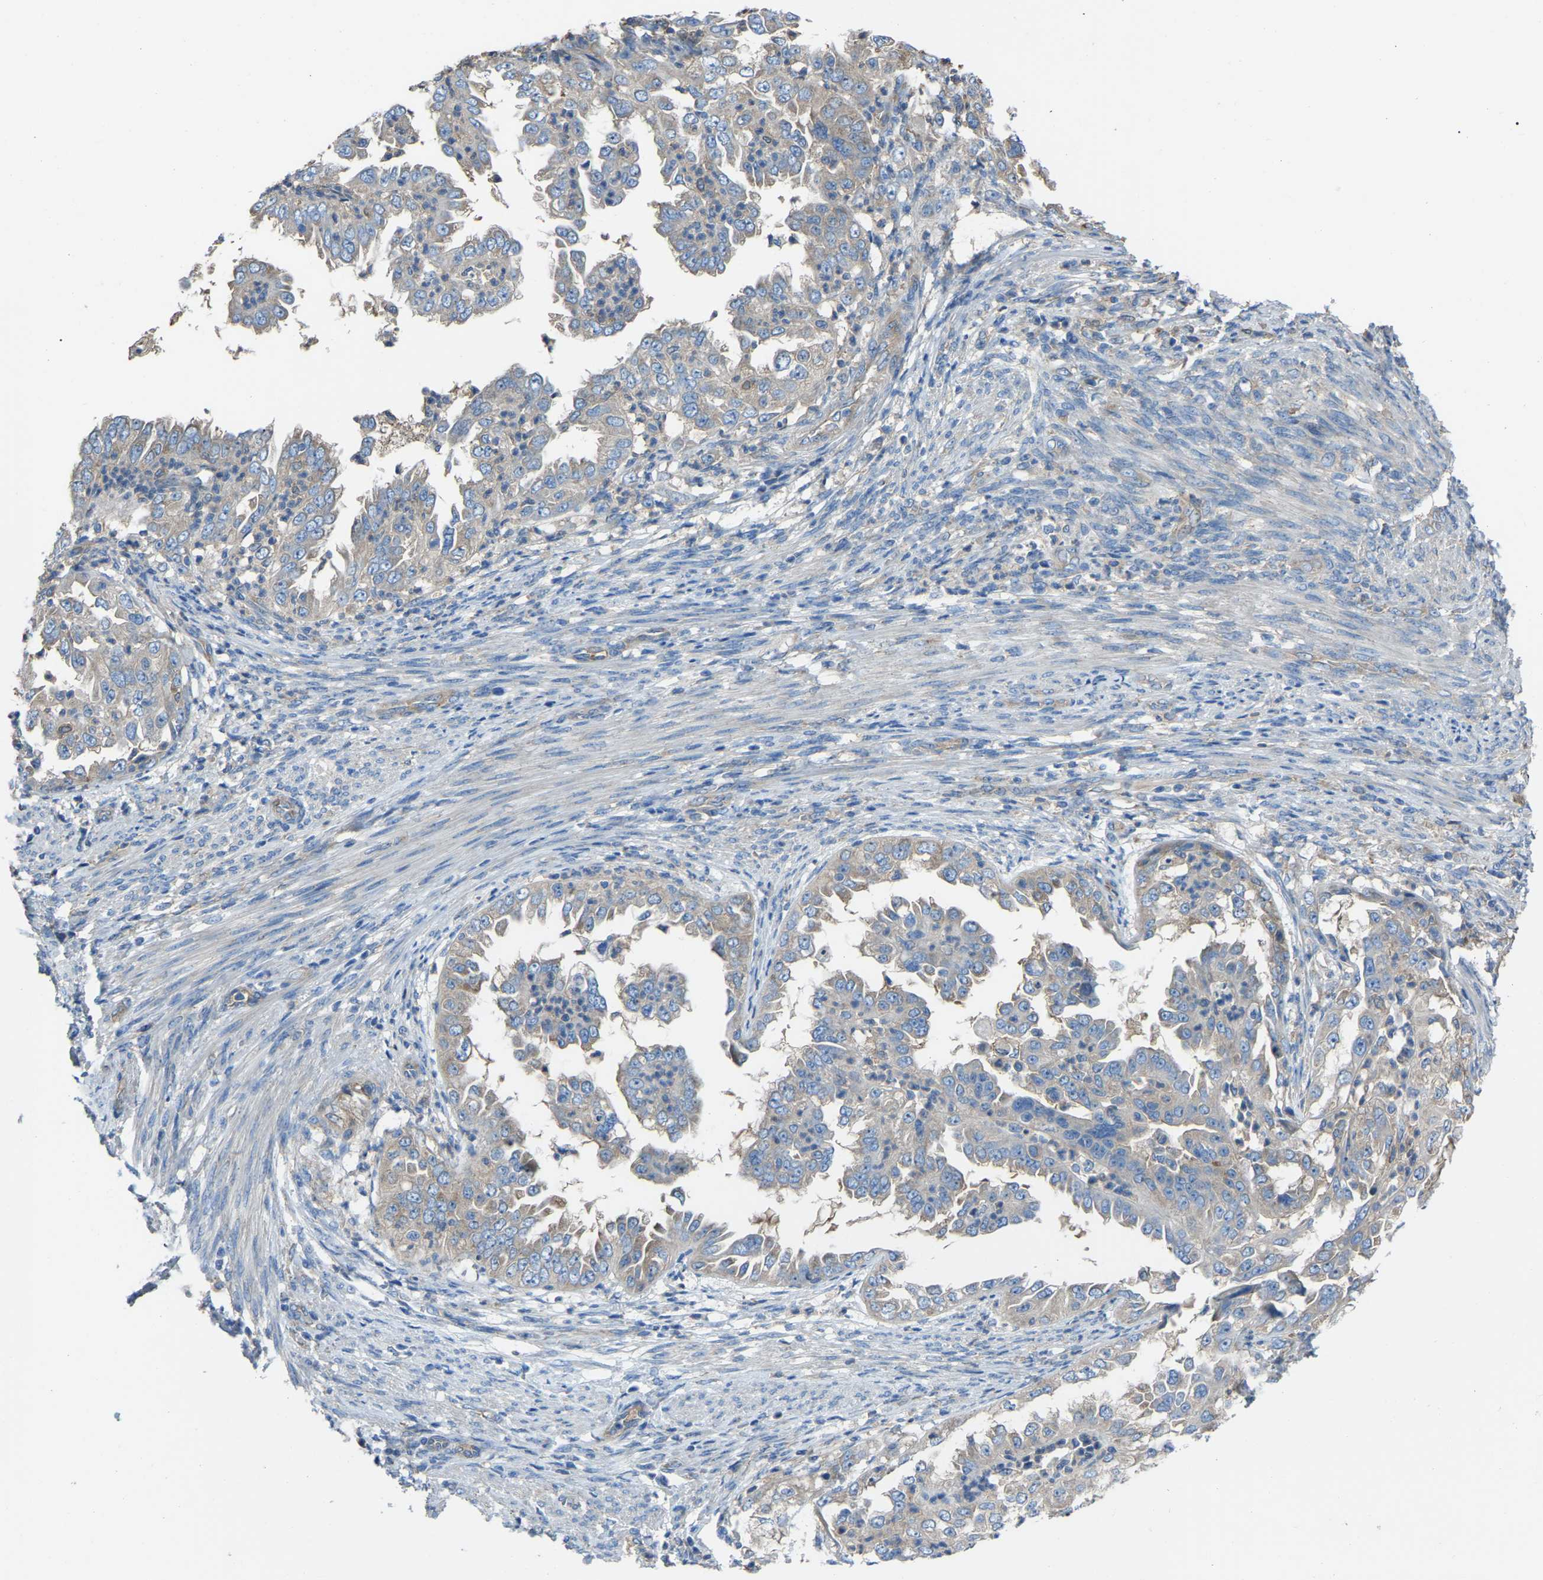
{"staining": {"intensity": "negative", "quantity": "none", "location": "none"}, "tissue": "endometrial cancer", "cell_type": "Tumor cells", "image_type": "cancer", "snomed": [{"axis": "morphology", "description": "Adenocarcinoma, NOS"}, {"axis": "topography", "description": "Endometrium"}], "caption": "Tumor cells show no significant positivity in adenocarcinoma (endometrial).", "gene": "AIMP1", "patient": {"sex": "female", "age": 85}}